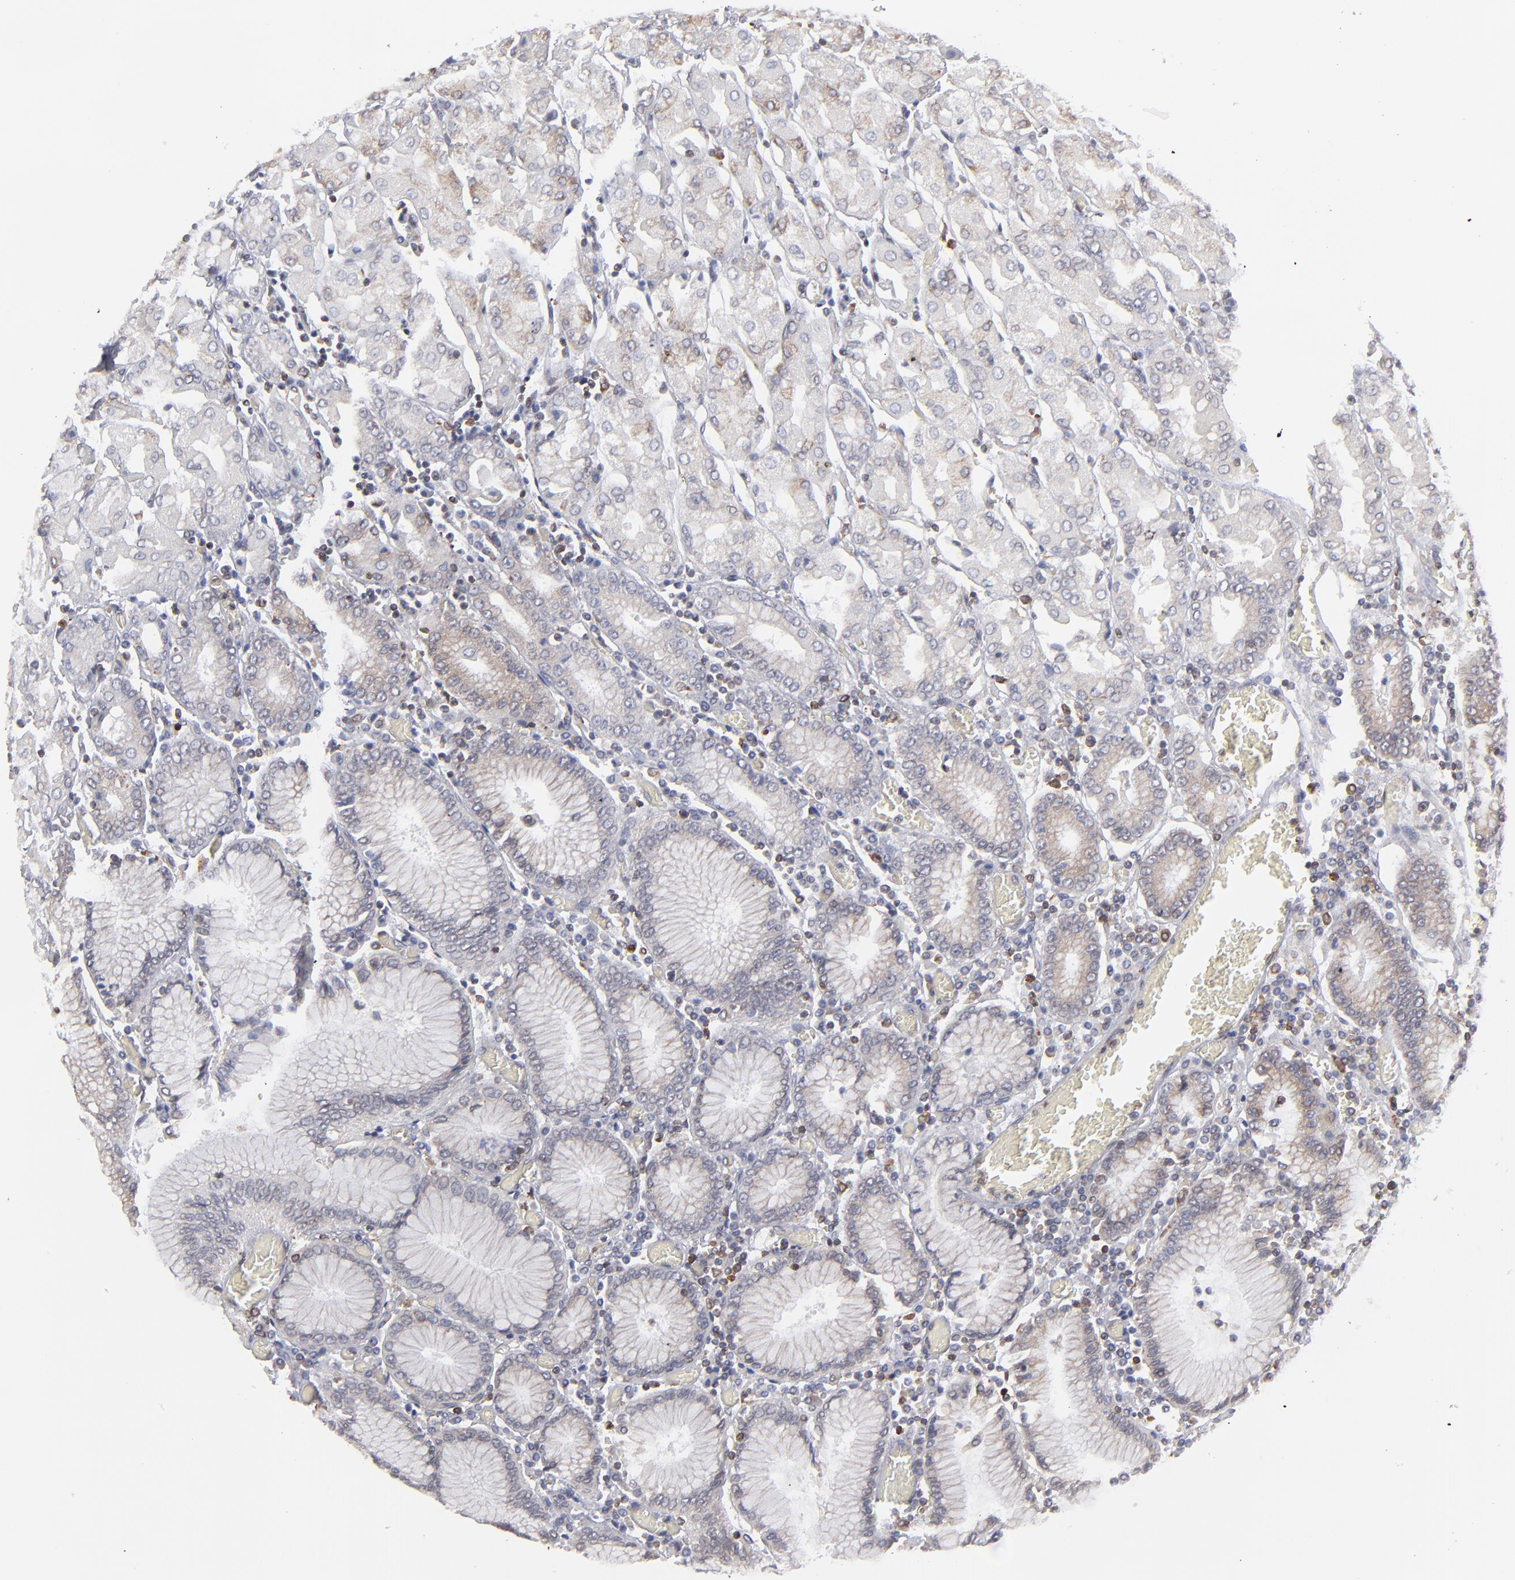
{"staining": {"intensity": "moderate", "quantity": "25%-75%", "location": "cytoplasmic/membranous"}, "tissue": "stomach", "cell_type": "Glandular cells", "image_type": "normal", "snomed": [{"axis": "morphology", "description": "Normal tissue, NOS"}, {"axis": "topography", "description": "Stomach, upper"}], "caption": "About 25%-75% of glandular cells in normal human stomach demonstrate moderate cytoplasmic/membranous protein positivity as visualized by brown immunohistochemical staining.", "gene": "TMX1", "patient": {"sex": "male", "age": 78}}